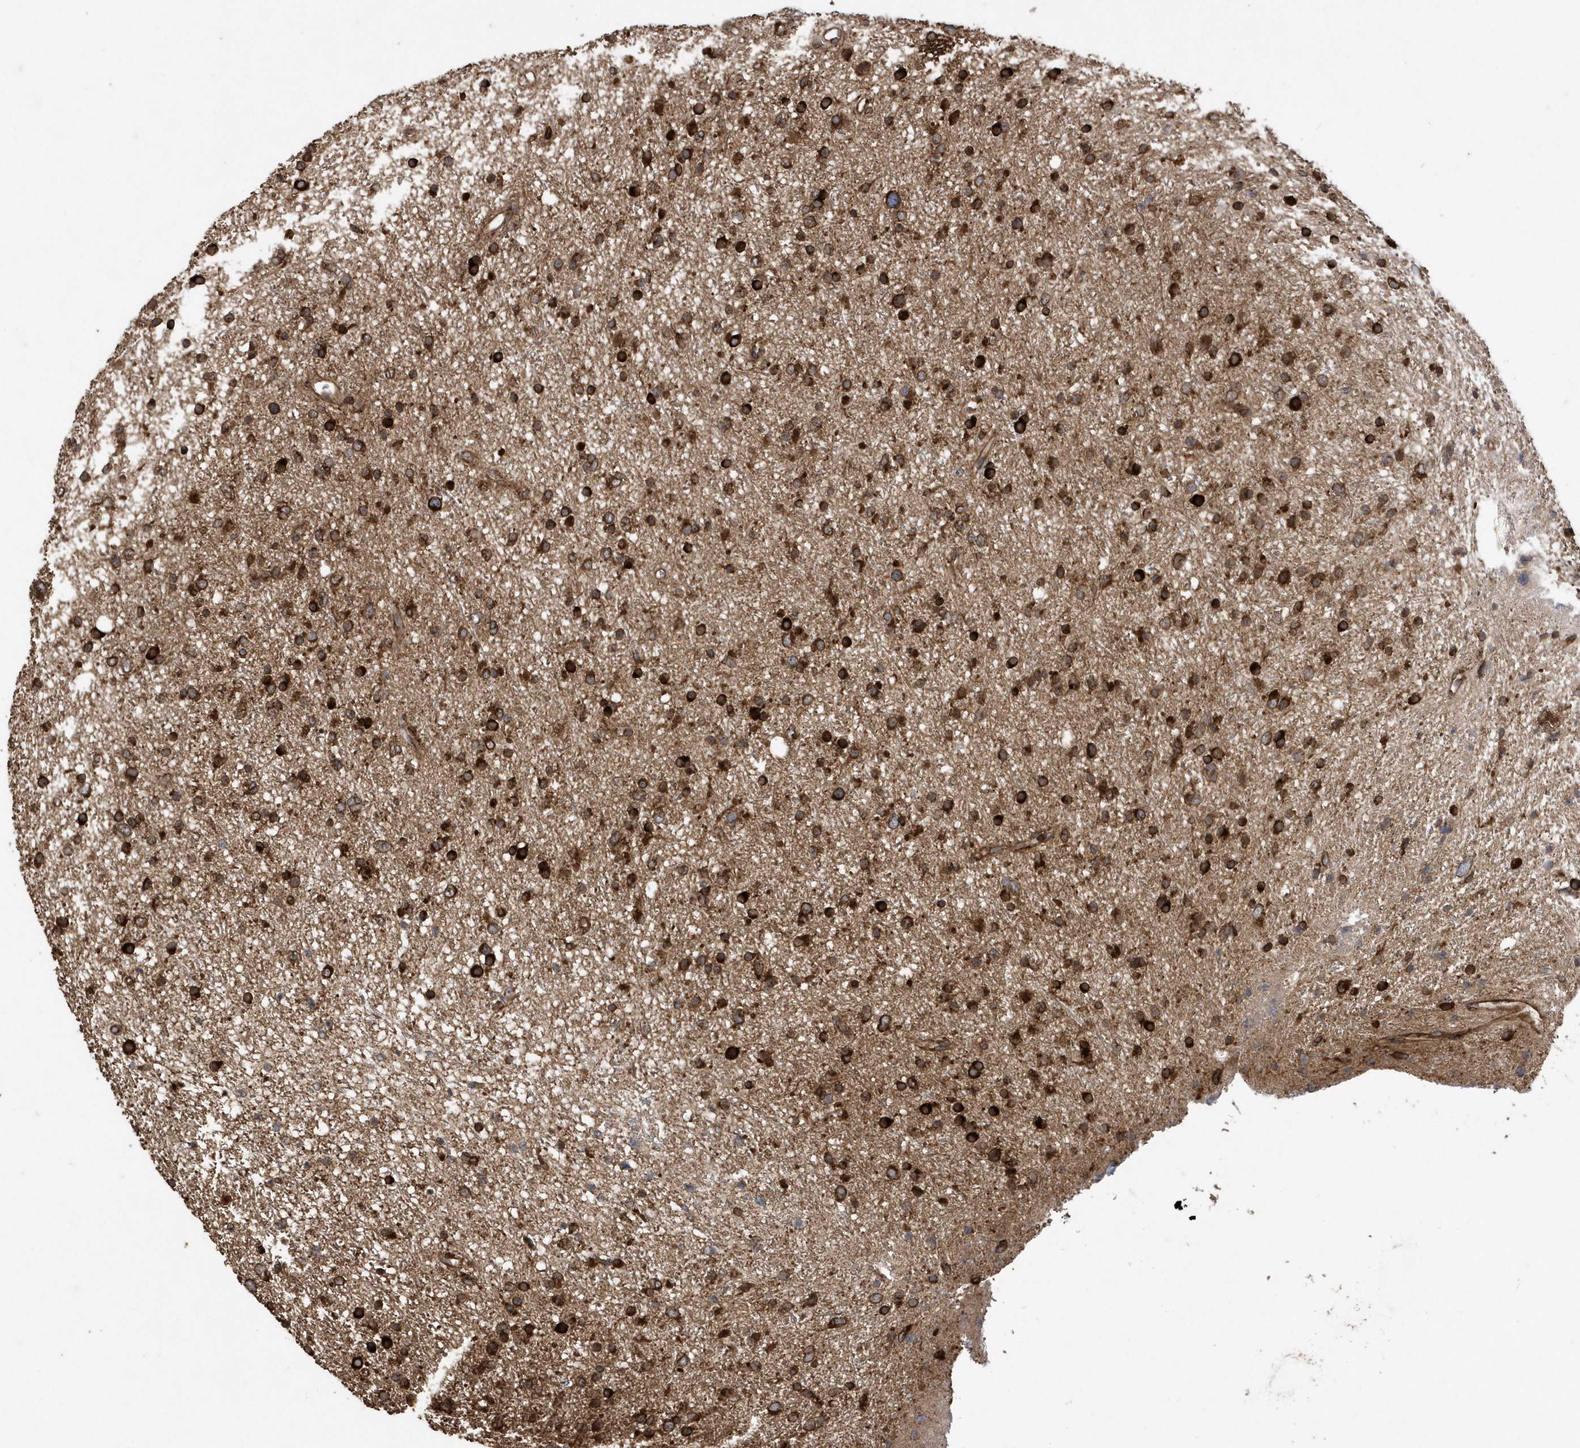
{"staining": {"intensity": "strong", "quantity": ">75%", "location": "cytoplasmic/membranous"}, "tissue": "glioma", "cell_type": "Tumor cells", "image_type": "cancer", "snomed": [{"axis": "morphology", "description": "Glioma, malignant, Low grade"}, {"axis": "topography", "description": "Cerebral cortex"}], "caption": "A histopathology image of glioma stained for a protein exhibits strong cytoplasmic/membranous brown staining in tumor cells.", "gene": "WASHC5", "patient": {"sex": "female", "age": 39}}